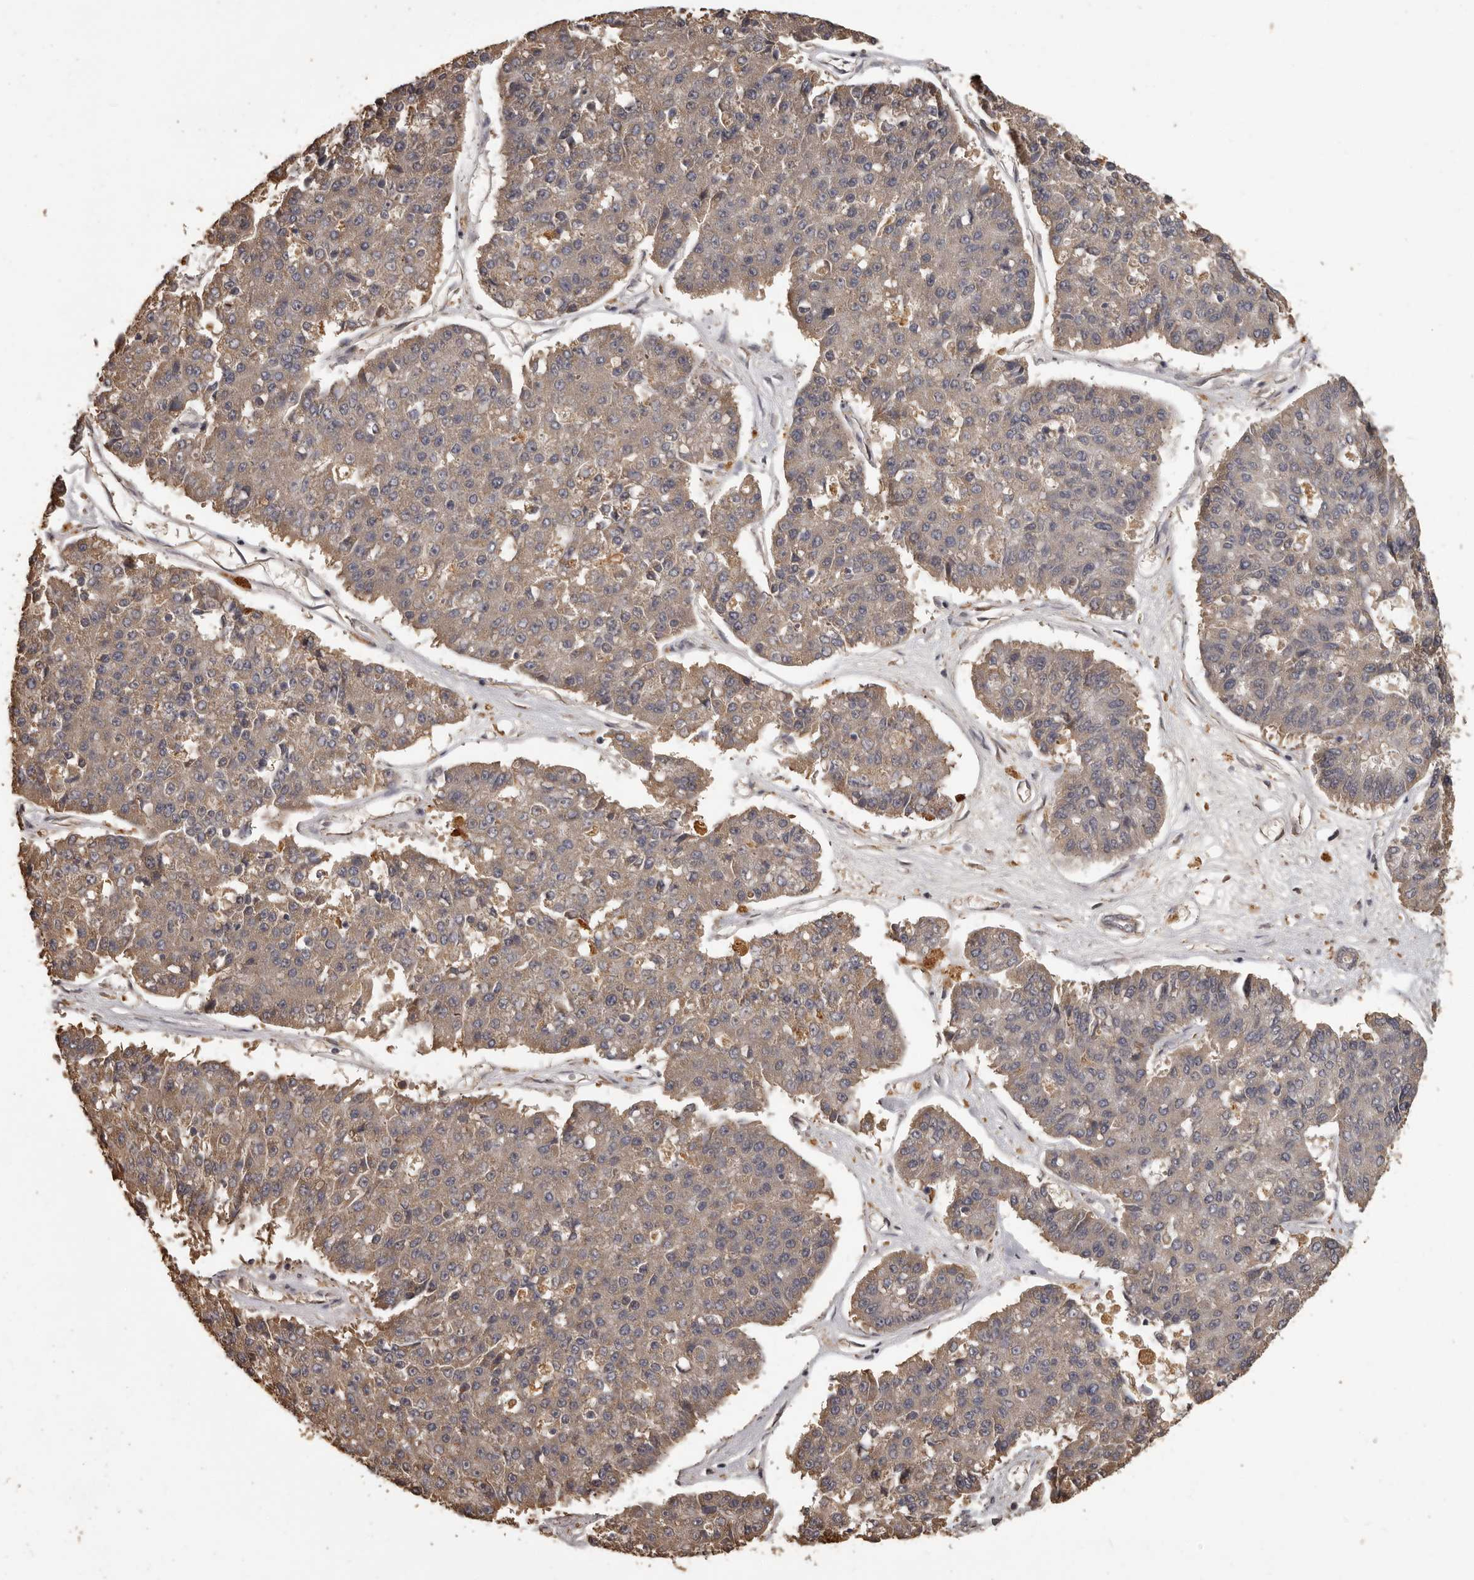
{"staining": {"intensity": "weak", "quantity": ">75%", "location": "cytoplasmic/membranous"}, "tissue": "pancreatic cancer", "cell_type": "Tumor cells", "image_type": "cancer", "snomed": [{"axis": "morphology", "description": "Adenocarcinoma, NOS"}, {"axis": "topography", "description": "Pancreas"}], "caption": "Tumor cells show low levels of weak cytoplasmic/membranous expression in about >75% of cells in human adenocarcinoma (pancreatic).", "gene": "MGAT5", "patient": {"sex": "male", "age": 50}}